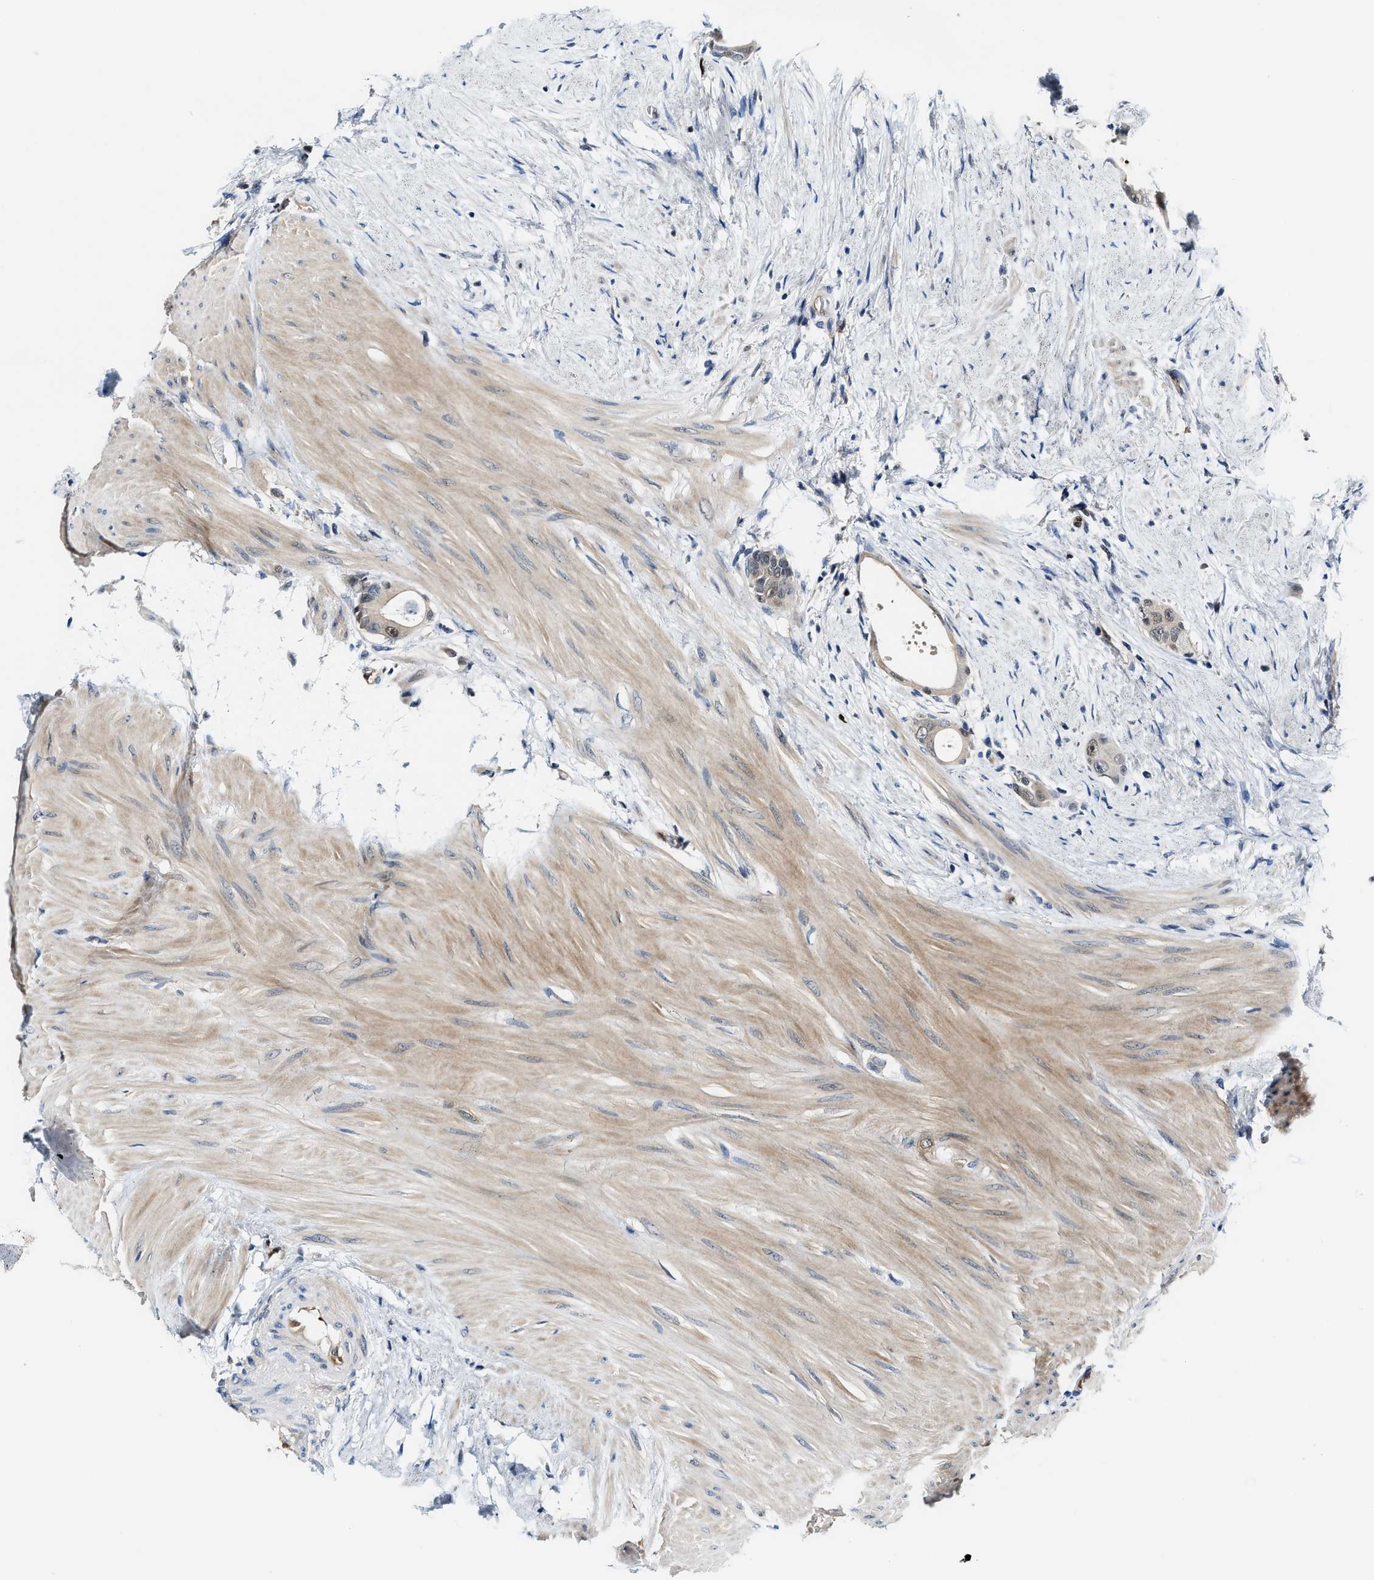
{"staining": {"intensity": "moderate", "quantity": "<25%", "location": "nuclear"}, "tissue": "colorectal cancer", "cell_type": "Tumor cells", "image_type": "cancer", "snomed": [{"axis": "morphology", "description": "Adenocarcinoma, NOS"}, {"axis": "topography", "description": "Rectum"}], "caption": "IHC histopathology image of colorectal cancer (adenocarcinoma) stained for a protein (brown), which demonstrates low levels of moderate nuclear expression in about <25% of tumor cells.", "gene": "LTA4H", "patient": {"sex": "male", "age": 51}}